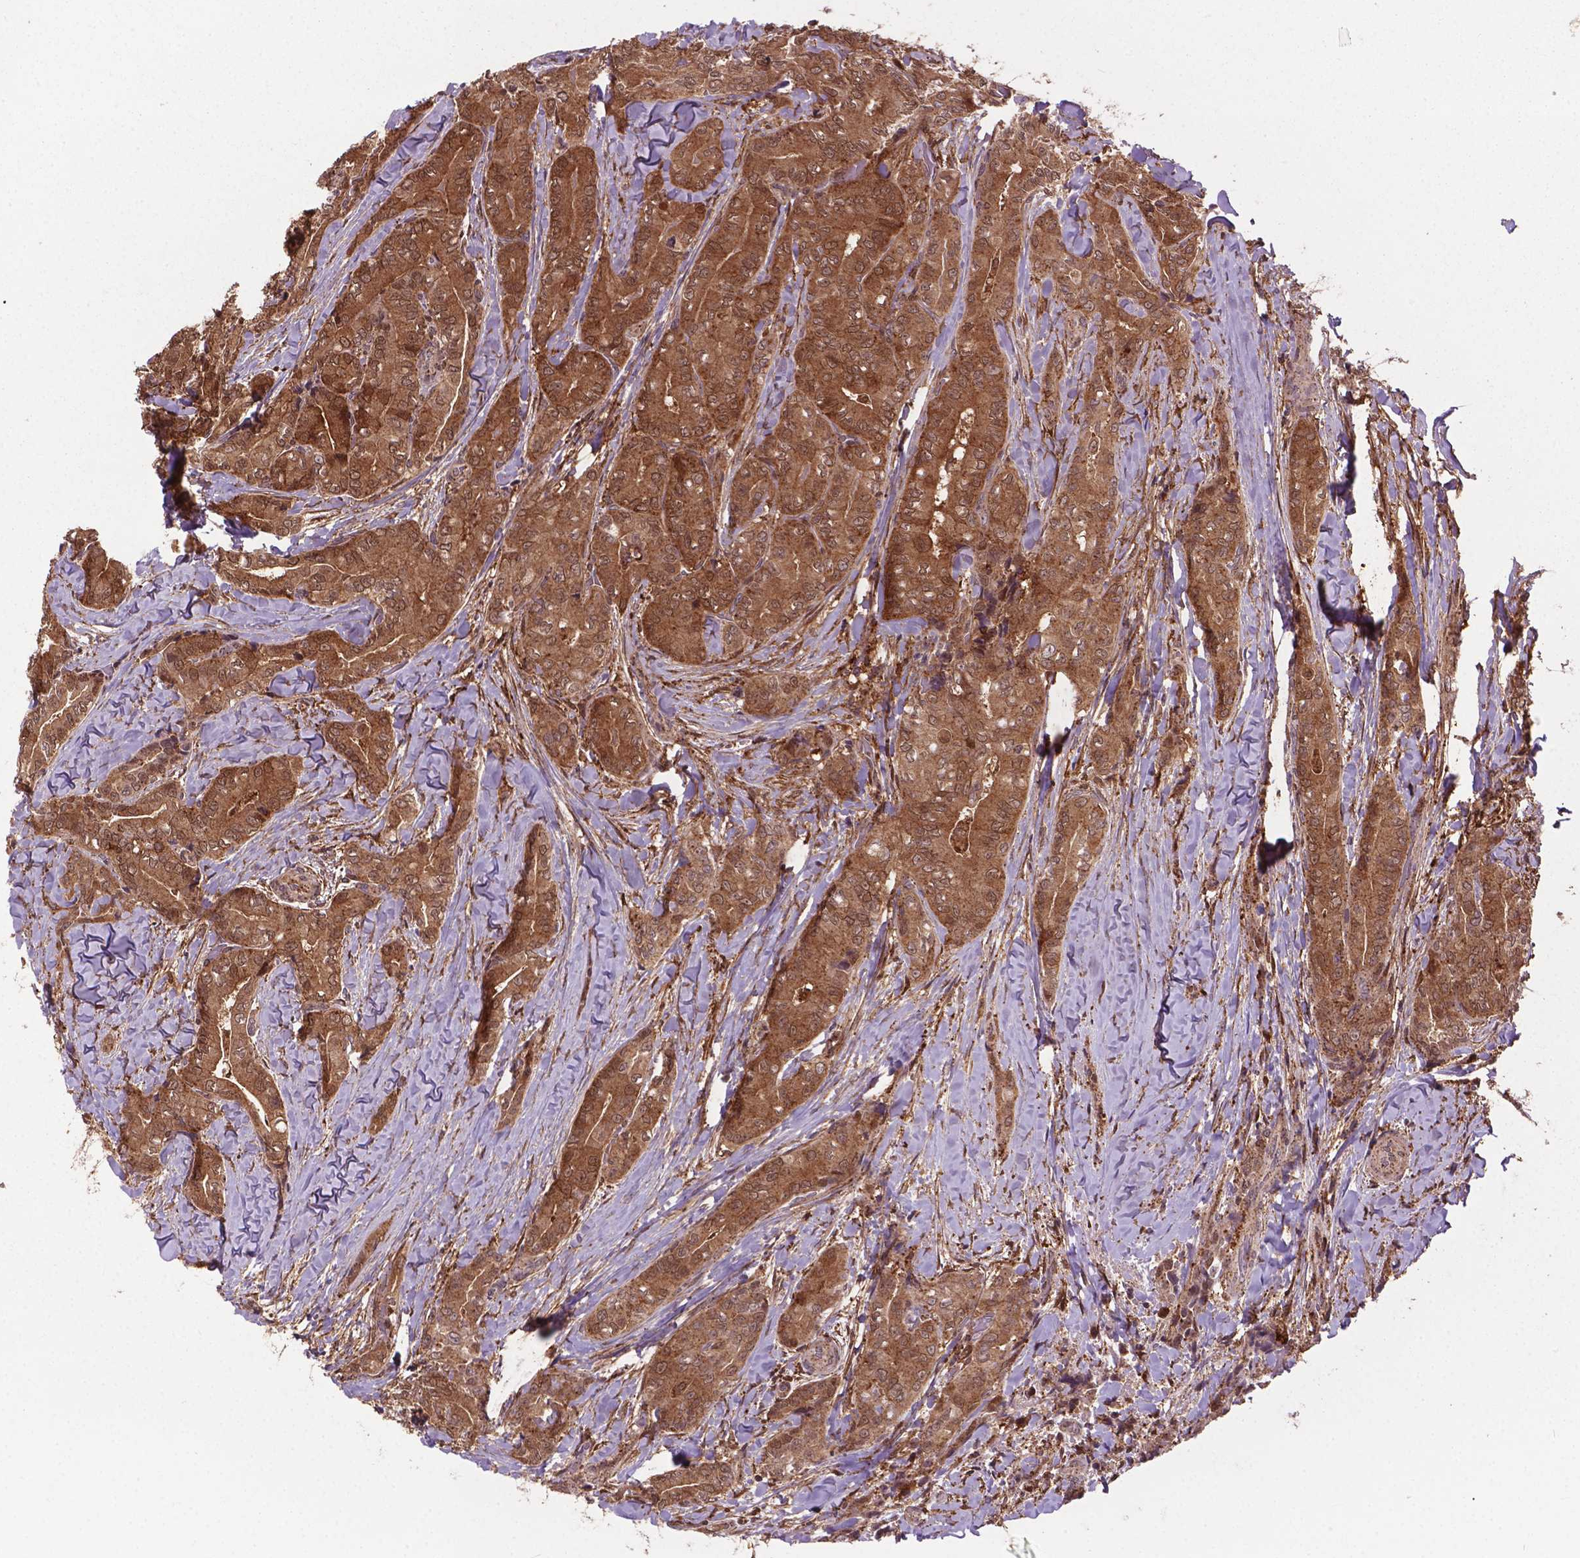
{"staining": {"intensity": "moderate", "quantity": ">75%", "location": "cytoplasmic/membranous,nuclear"}, "tissue": "thyroid cancer", "cell_type": "Tumor cells", "image_type": "cancer", "snomed": [{"axis": "morphology", "description": "Papillary adenocarcinoma, NOS"}, {"axis": "topography", "description": "Thyroid gland"}], "caption": "Protein staining of thyroid cancer tissue shows moderate cytoplasmic/membranous and nuclear positivity in approximately >75% of tumor cells.", "gene": "PLIN3", "patient": {"sex": "male", "age": 61}}